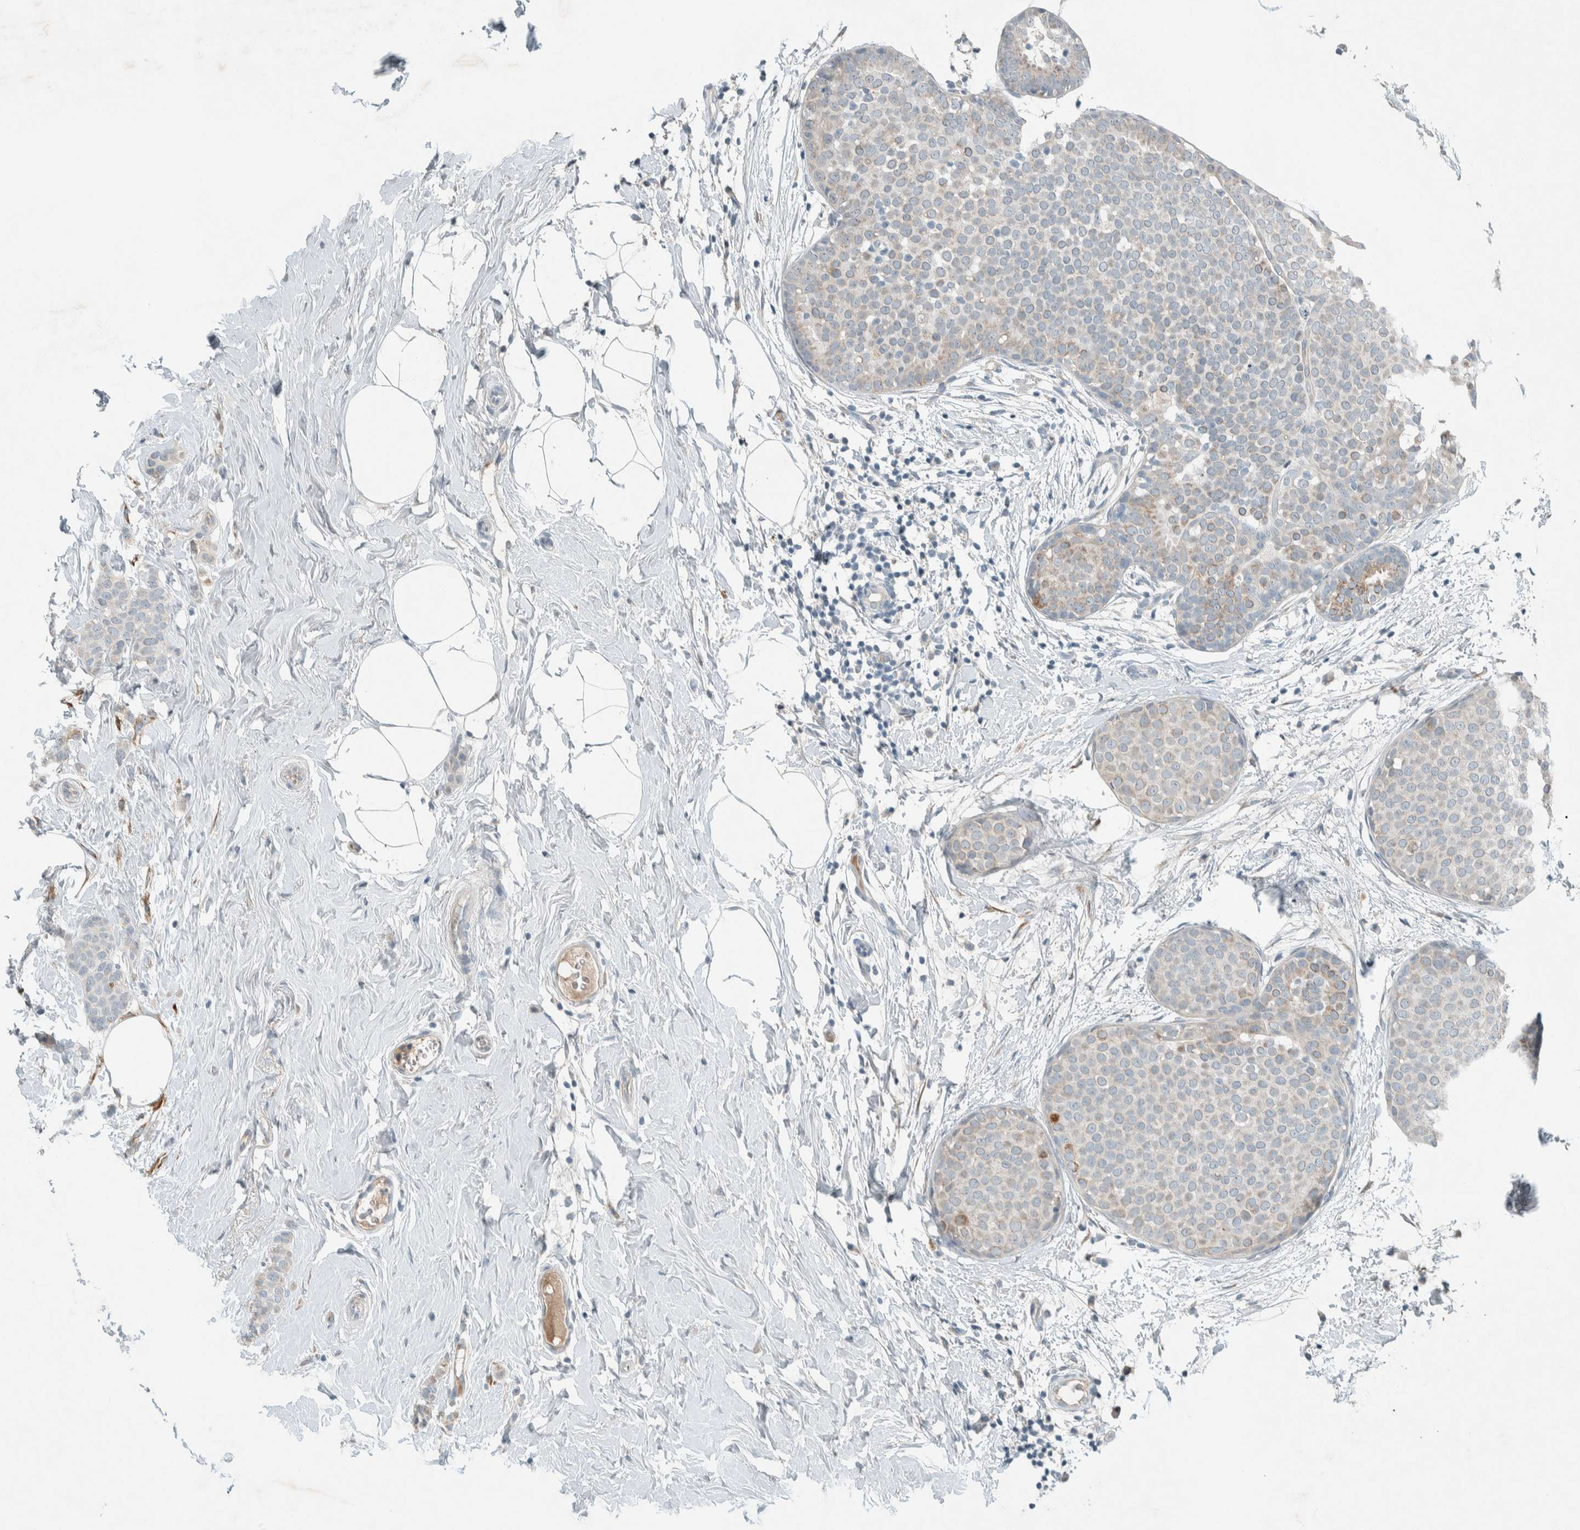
{"staining": {"intensity": "weak", "quantity": "<25%", "location": "cytoplasmic/membranous"}, "tissue": "breast cancer", "cell_type": "Tumor cells", "image_type": "cancer", "snomed": [{"axis": "morphology", "description": "Lobular carcinoma, in situ"}, {"axis": "morphology", "description": "Lobular carcinoma"}, {"axis": "topography", "description": "Breast"}], "caption": "An immunohistochemistry image of lobular carcinoma (breast) is shown. There is no staining in tumor cells of lobular carcinoma (breast).", "gene": "CERCAM", "patient": {"sex": "female", "age": 41}}